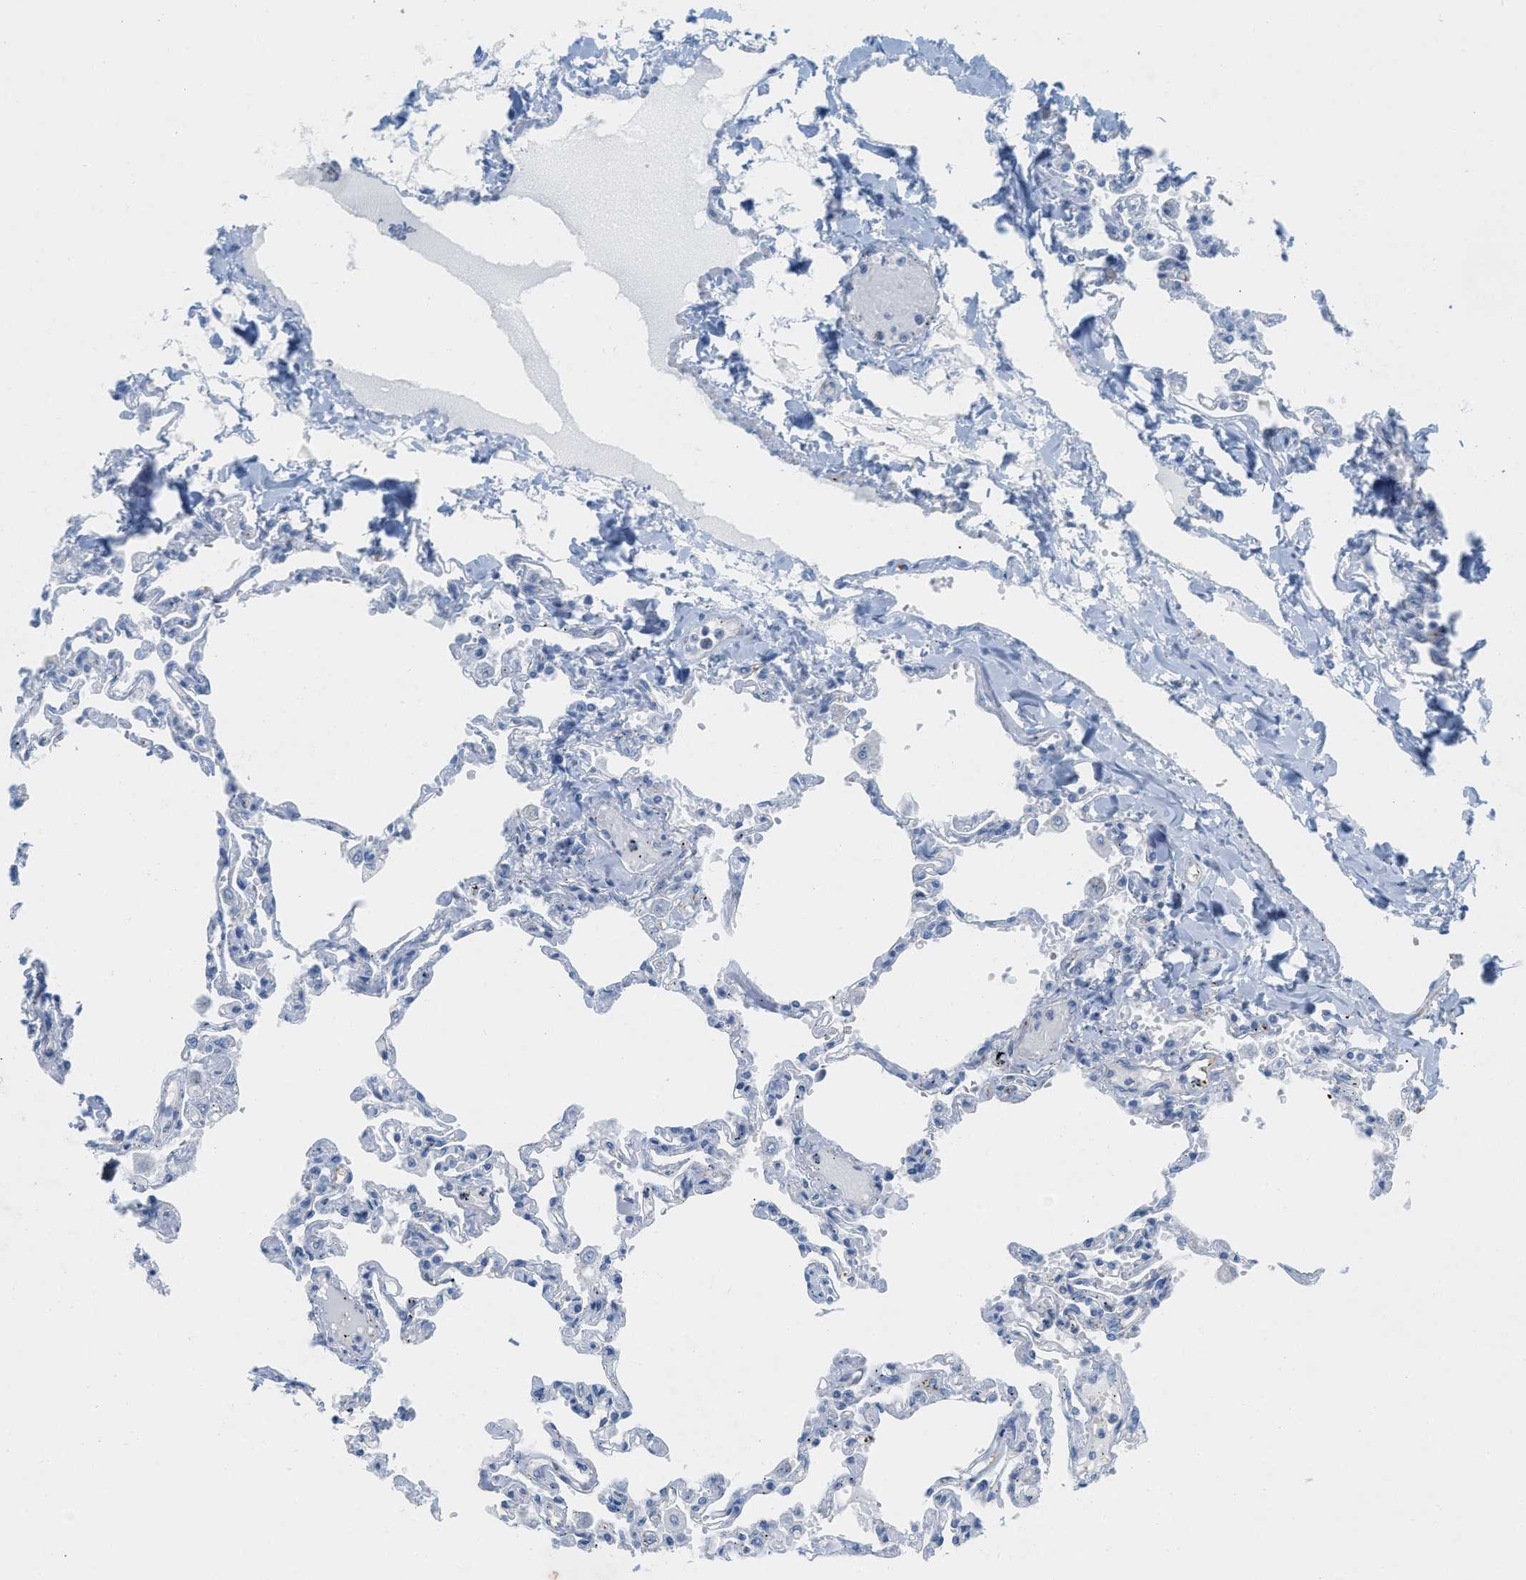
{"staining": {"intensity": "negative", "quantity": "none", "location": "none"}, "tissue": "lung", "cell_type": "Alveolar cells", "image_type": "normal", "snomed": [{"axis": "morphology", "description": "Normal tissue, NOS"}, {"axis": "topography", "description": "Lung"}], "caption": "High power microscopy photomicrograph of an IHC photomicrograph of benign lung, revealing no significant staining in alveolar cells.", "gene": "HLTF", "patient": {"sex": "male", "age": 21}}